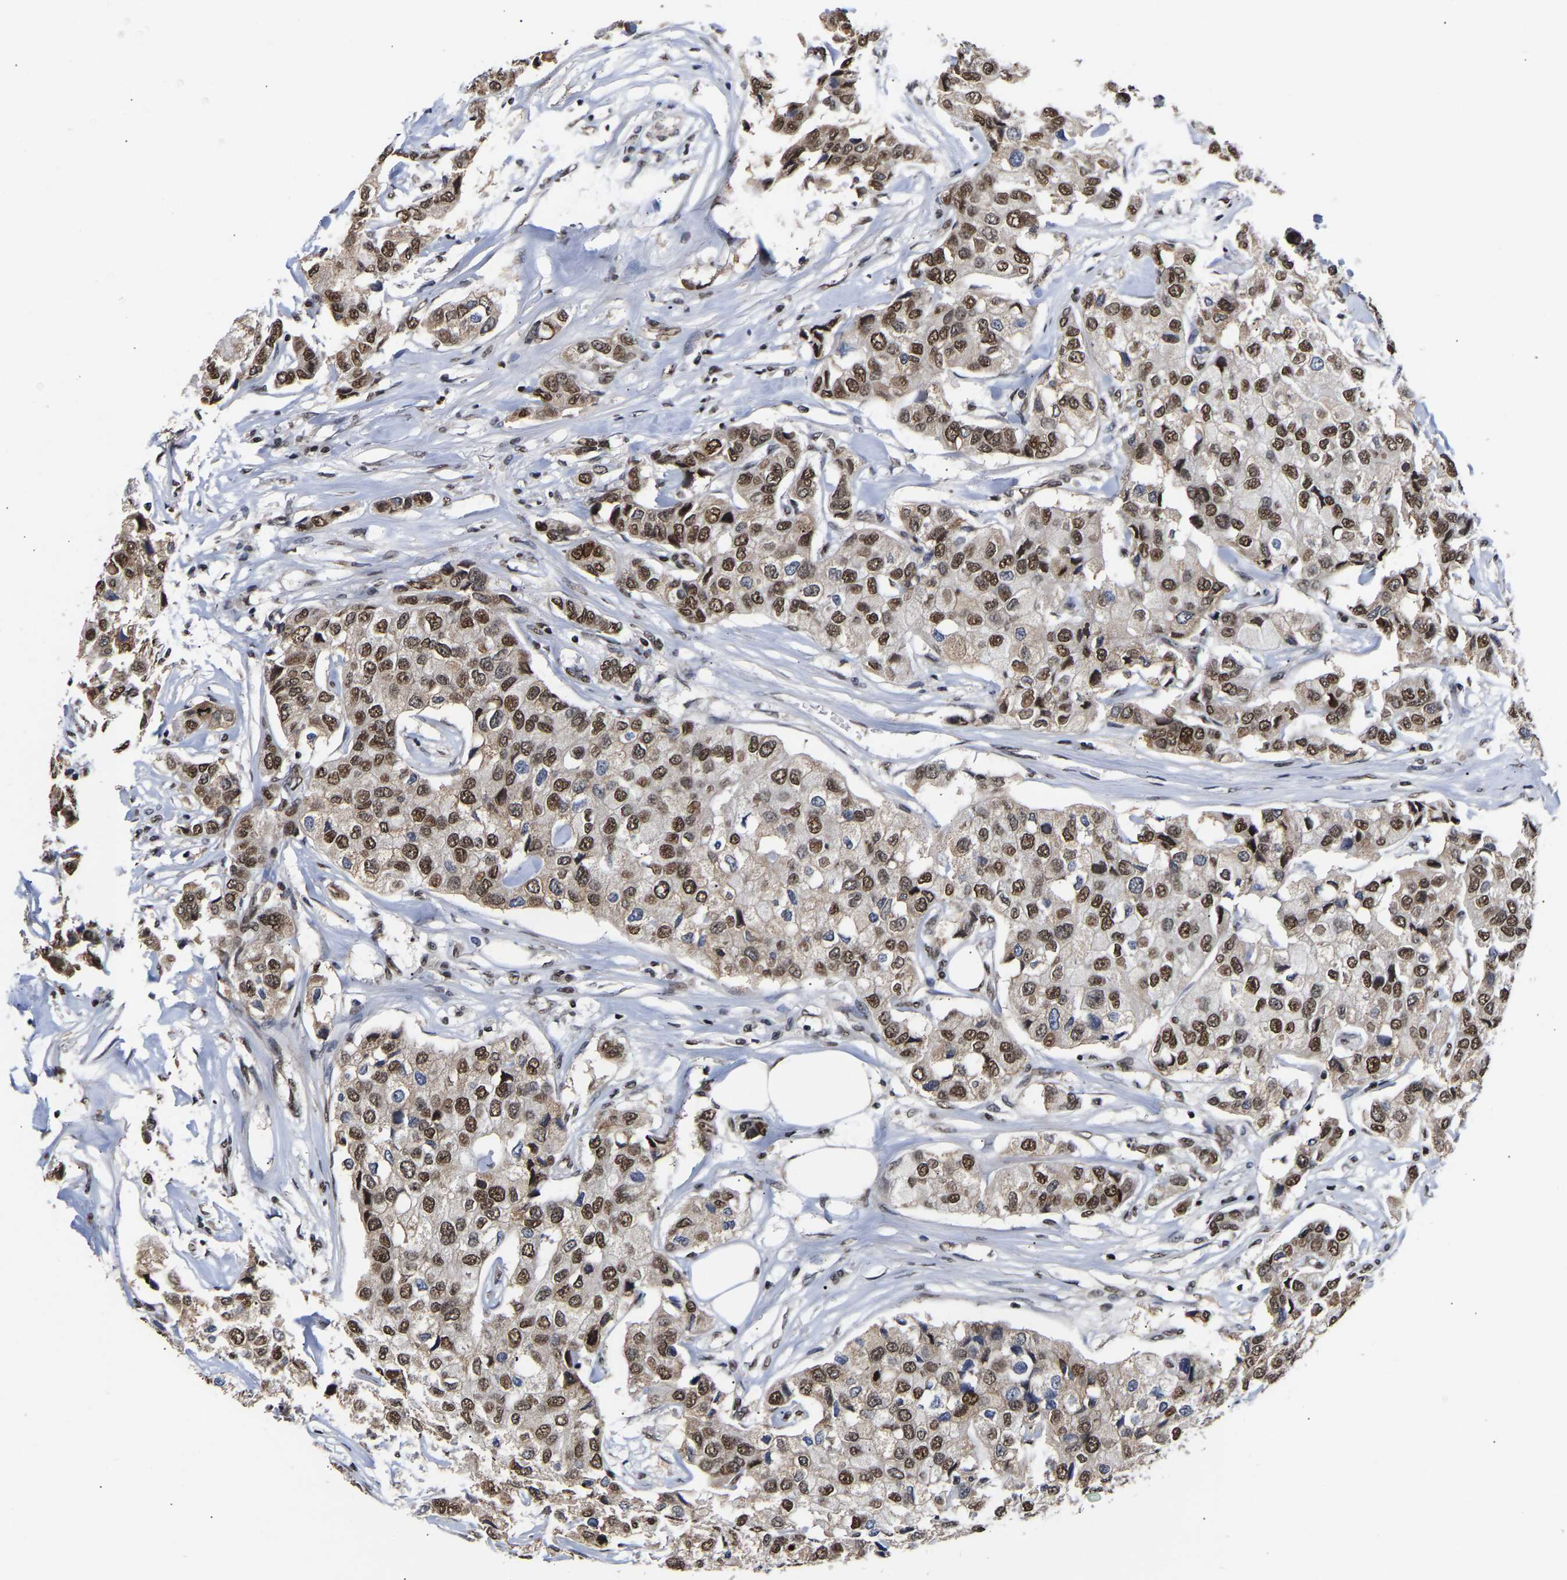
{"staining": {"intensity": "moderate", "quantity": ">75%", "location": "cytoplasmic/membranous,nuclear"}, "tissue": "breast cancer", "cell_type": "Tumor cells", "image_type": "cancer", "snomed": [{"axis": "morphology", "description": "Duct carcinoma"}, {"axis": "topography", "description": "Breast"}], "caption": "There is medium levels of moderate cytoplasmic/membranous and nuclear staining in tumor cells of breast infiltrating ductal carcinoma, as demonstrated by immunohistochemical staining (brown color).", "gene": "PSIP1", "patient": {"sex": "female", "age": 80}}